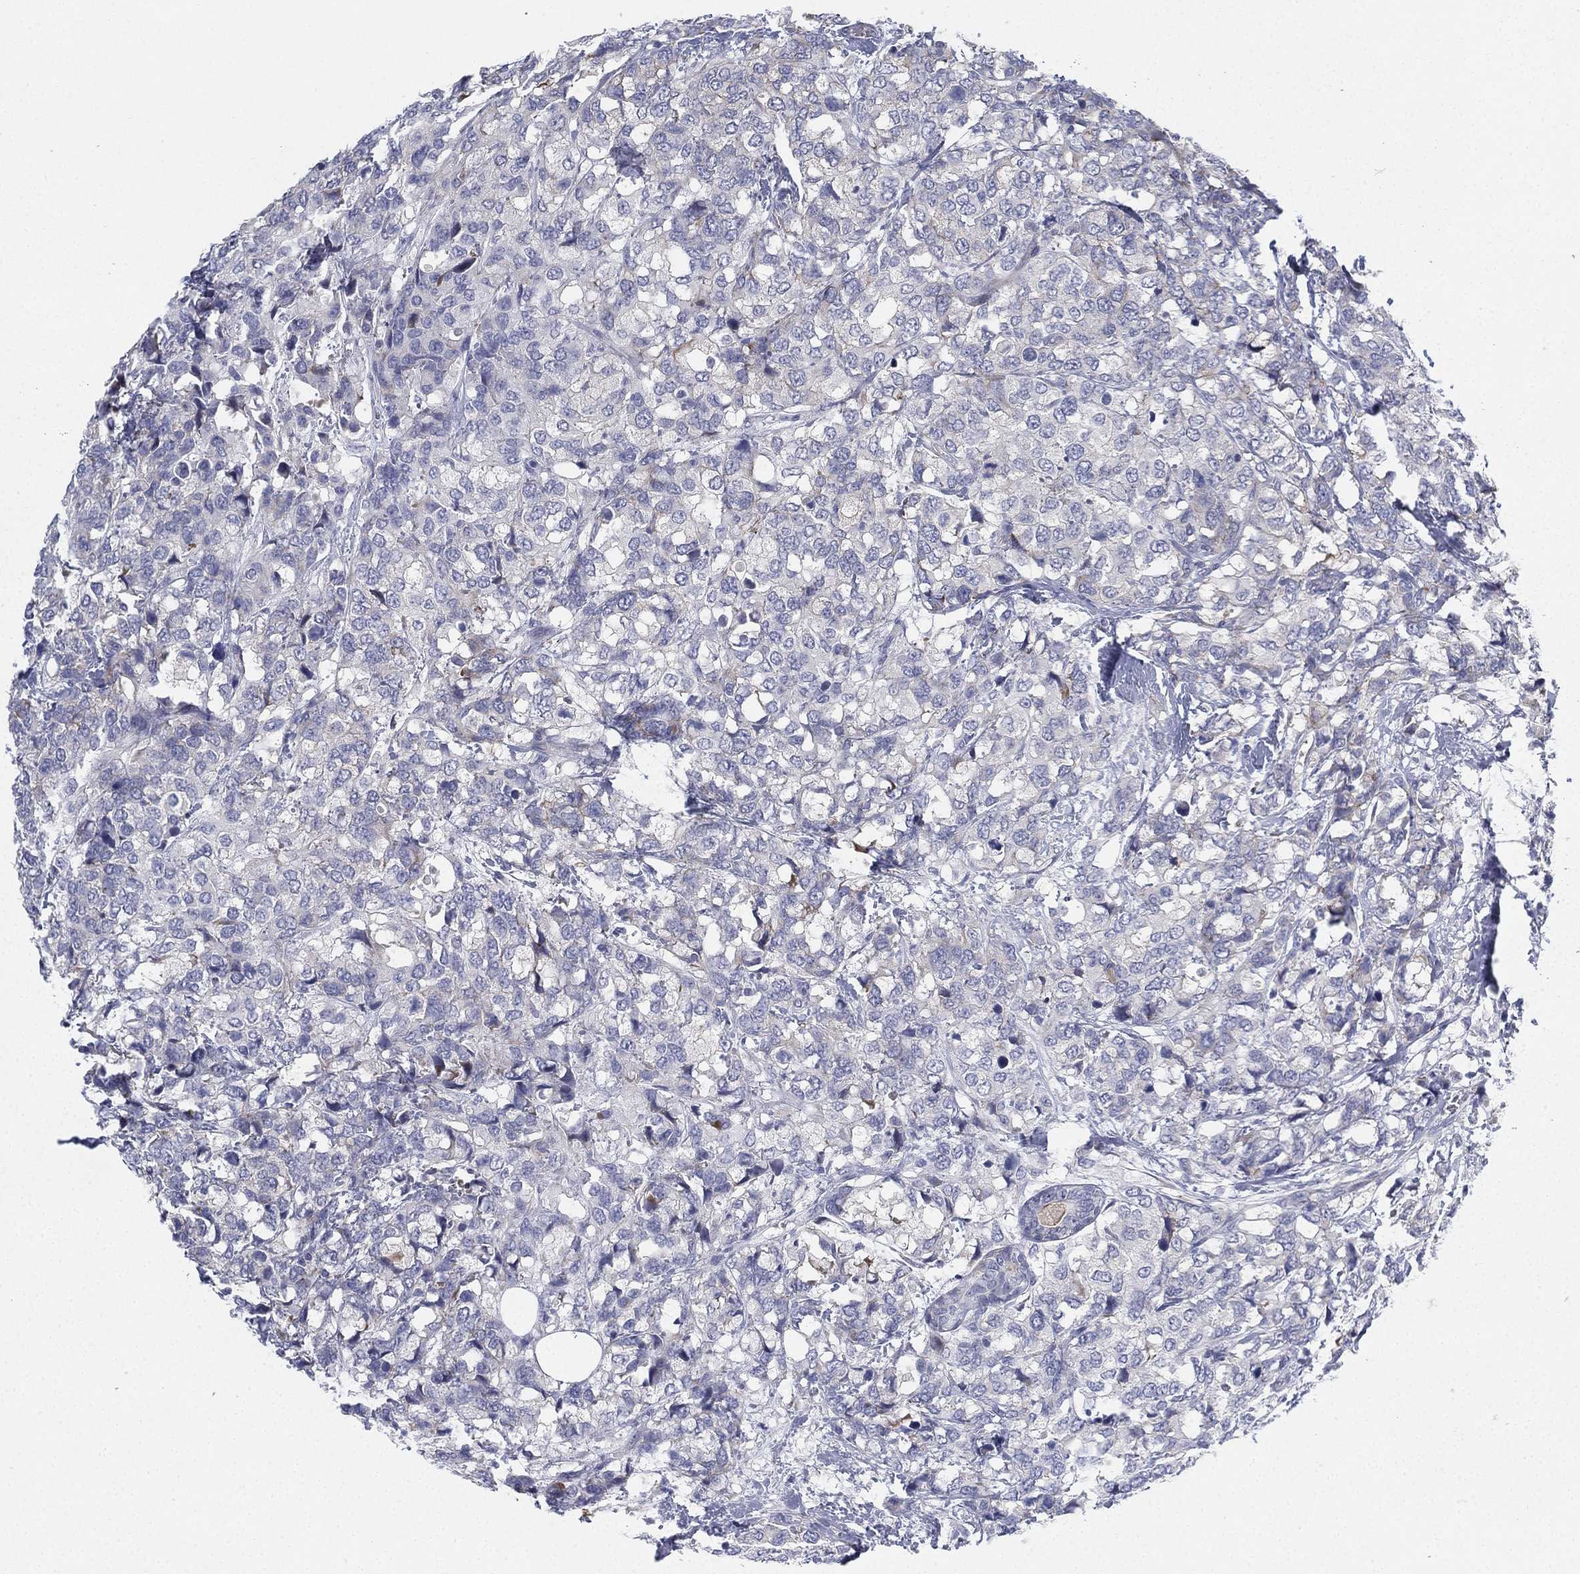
{"staining": {"intensity": "negative", "quantity": "none", "location": "none"}, "tissue": "breast cancer", "cell_type": "Tumor cells", "image_type": "cancer", "snomed": [{"axis": "morphology", "description": "Lobular carcinoma"}, {"axis": "topography", "description": "Breast"}], "caption": "There is no significant staining in tumor cells of breast cancer.", "gene": "HEATR4", "patient": {"sex": "female", "age": 59}}